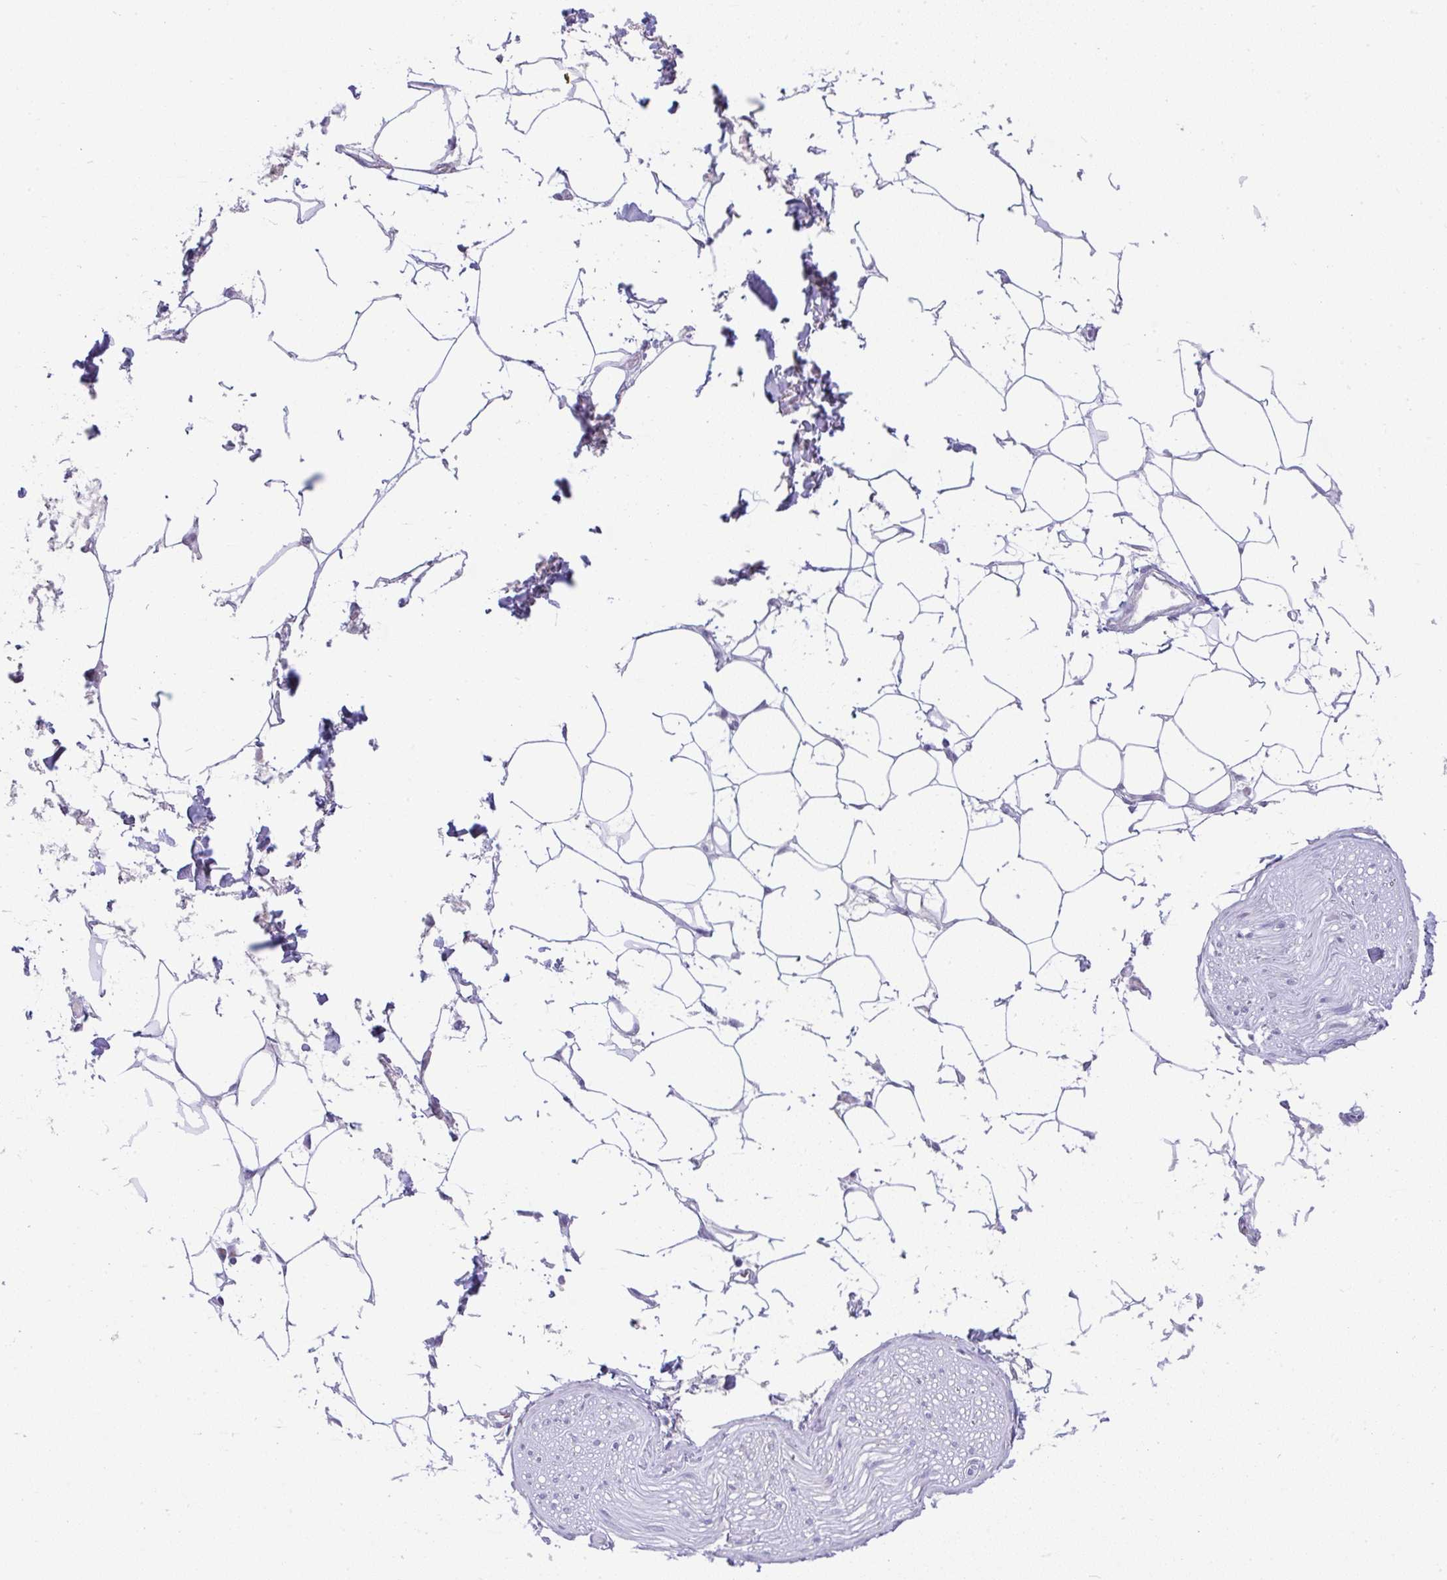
{"staining": {"intensity": "negative", "quantity": "none", "location": "none"}, "tissue": "adipose tissue", "cell_type": "Adipocytes", "image_type": "normal", "snomed": [{"axis": "morphology", "description": "Normal tissue, NOS"}, {"axis": "topography", "description": "Vagina"}, {"axis": "topography", "description": "Peripheral nerve tissue"}], "caption": "Micrograph shows no significant protein positivity in adipocytes of benign adipose tissue.", "gene": "FAM177A1", "patient": {"sex": "female", "age": 71}}